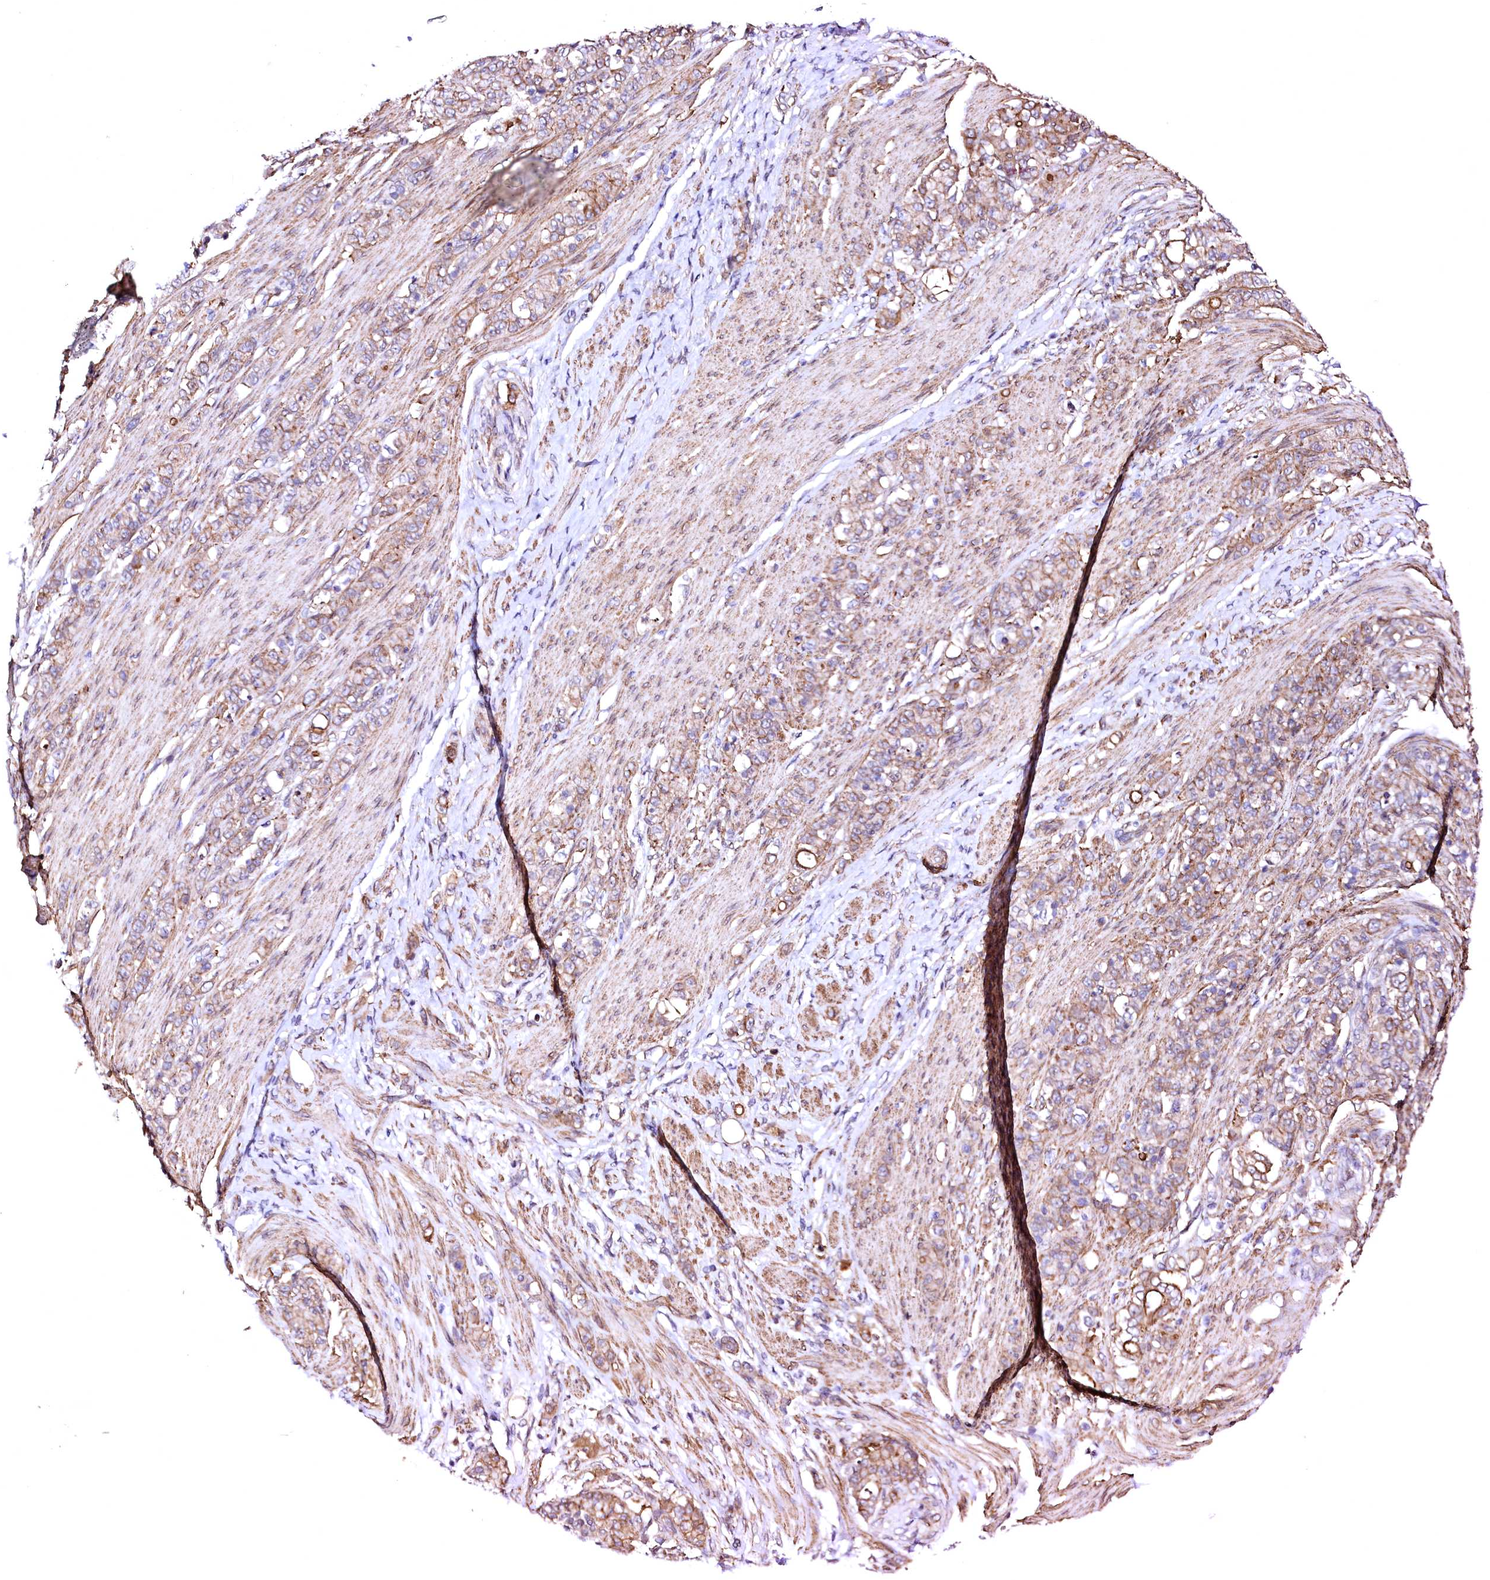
{"staining": {"intensity": "moderate", "quantity": ">75%", "location": "cytoplasmic/membranous"}, "tissue": "stomach cancer", "cell_type": "Tumor cells", "image_type": "cancer", "snomed": [{"axis": "morphology", "description": "Adenocarcinoma, NOS"}, {"axis": "topography", "description": "Stomach"}], "caption": "An image of adenocarcinoma (stomach) stained for a protein displays moderate cytoplasmic/membranous brown staining in tumor cells.", "gene": "GPR176", "patient": {"sex": "female", "age": 79}}